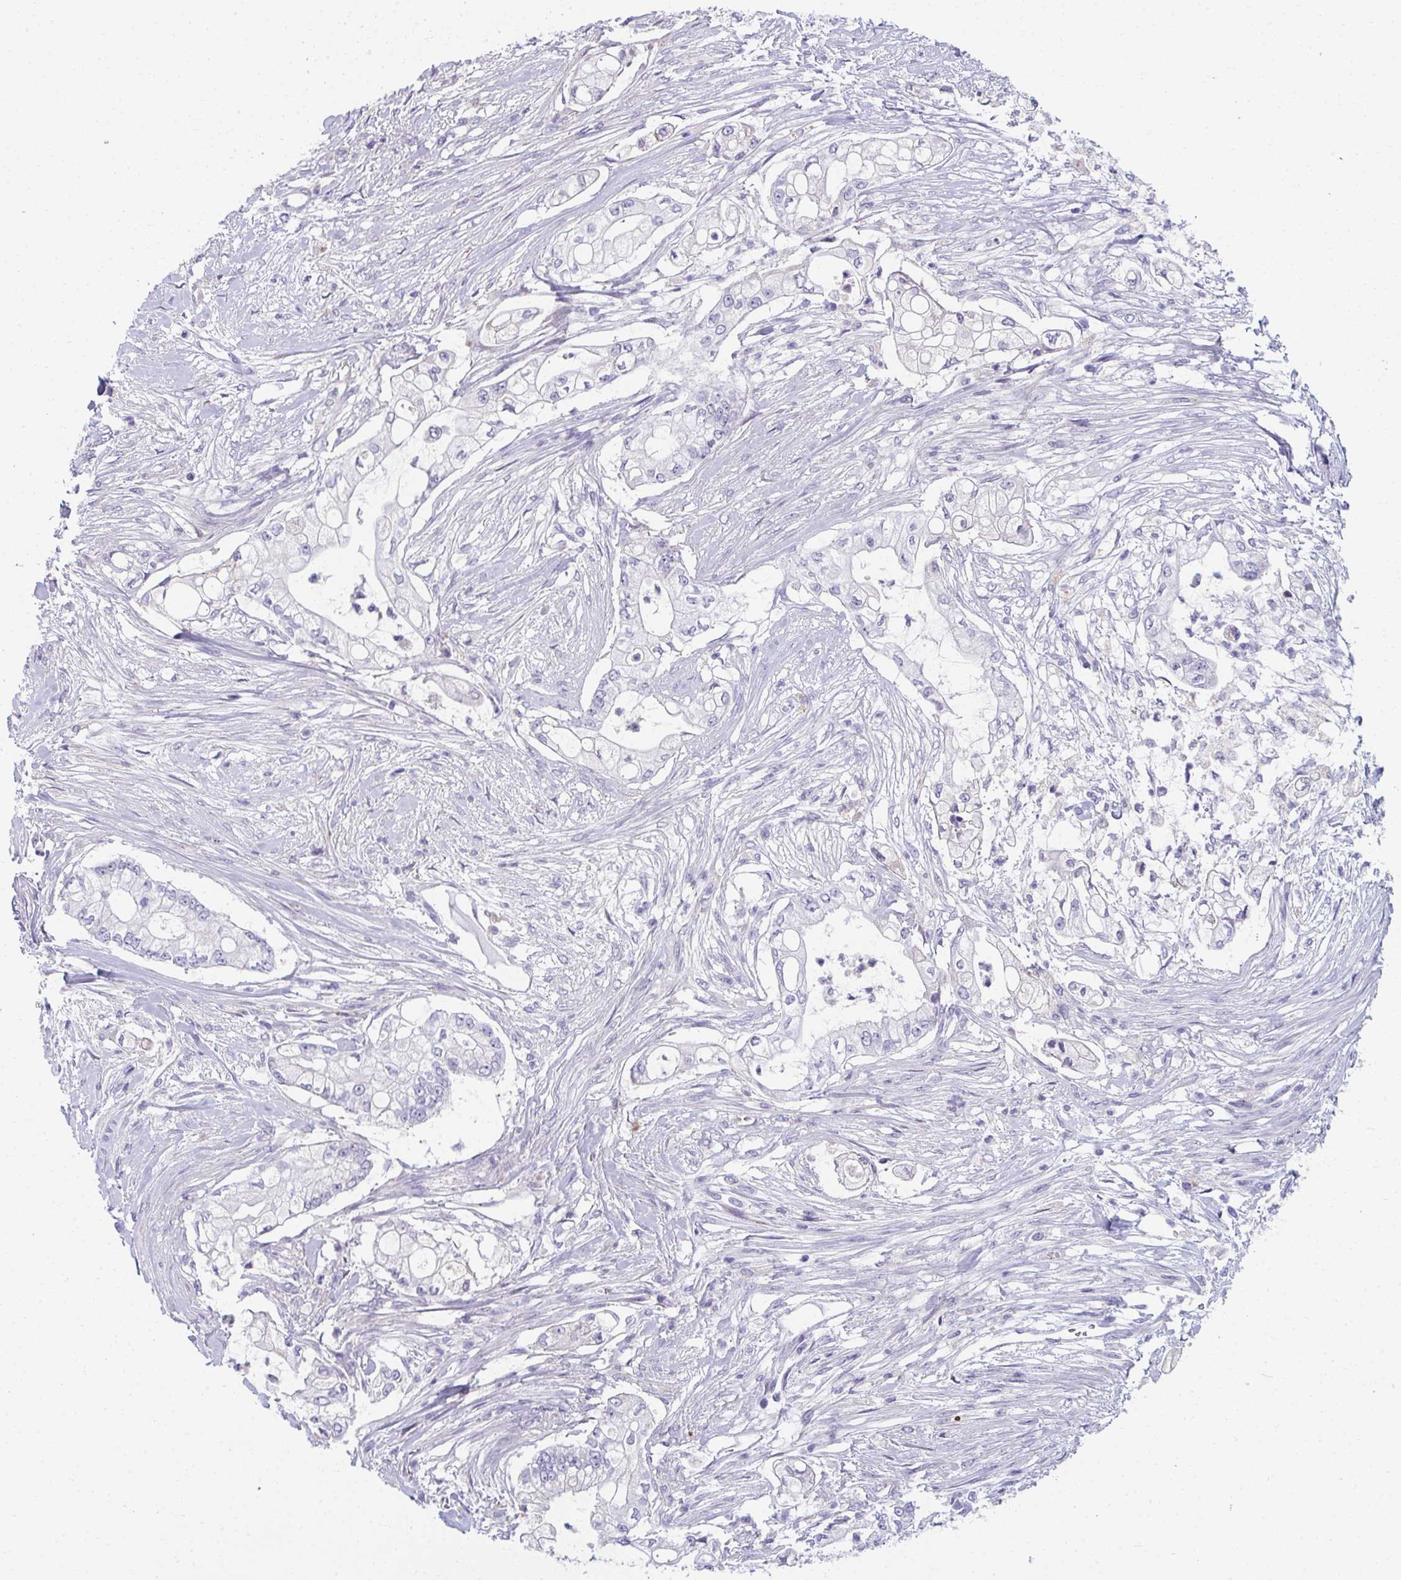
{"staining": {"intensity": "negative", "quantity": "none", "location": "none"}, "tissue": "pancreatic cancer", "cell_type": "Tumor cells", "image_type": "cancer", "snomed": [{"axis": "morphology", "description": "Adenocarcinoma, NOS"}, {"axis": "topography", "description": "Pancreas"}], "caption": "Tumor cells show no significant staining in pancreatic adenocarcinoma.", "gene": "EIF1AD", "patient": {"sex": "female", "age": 69}}